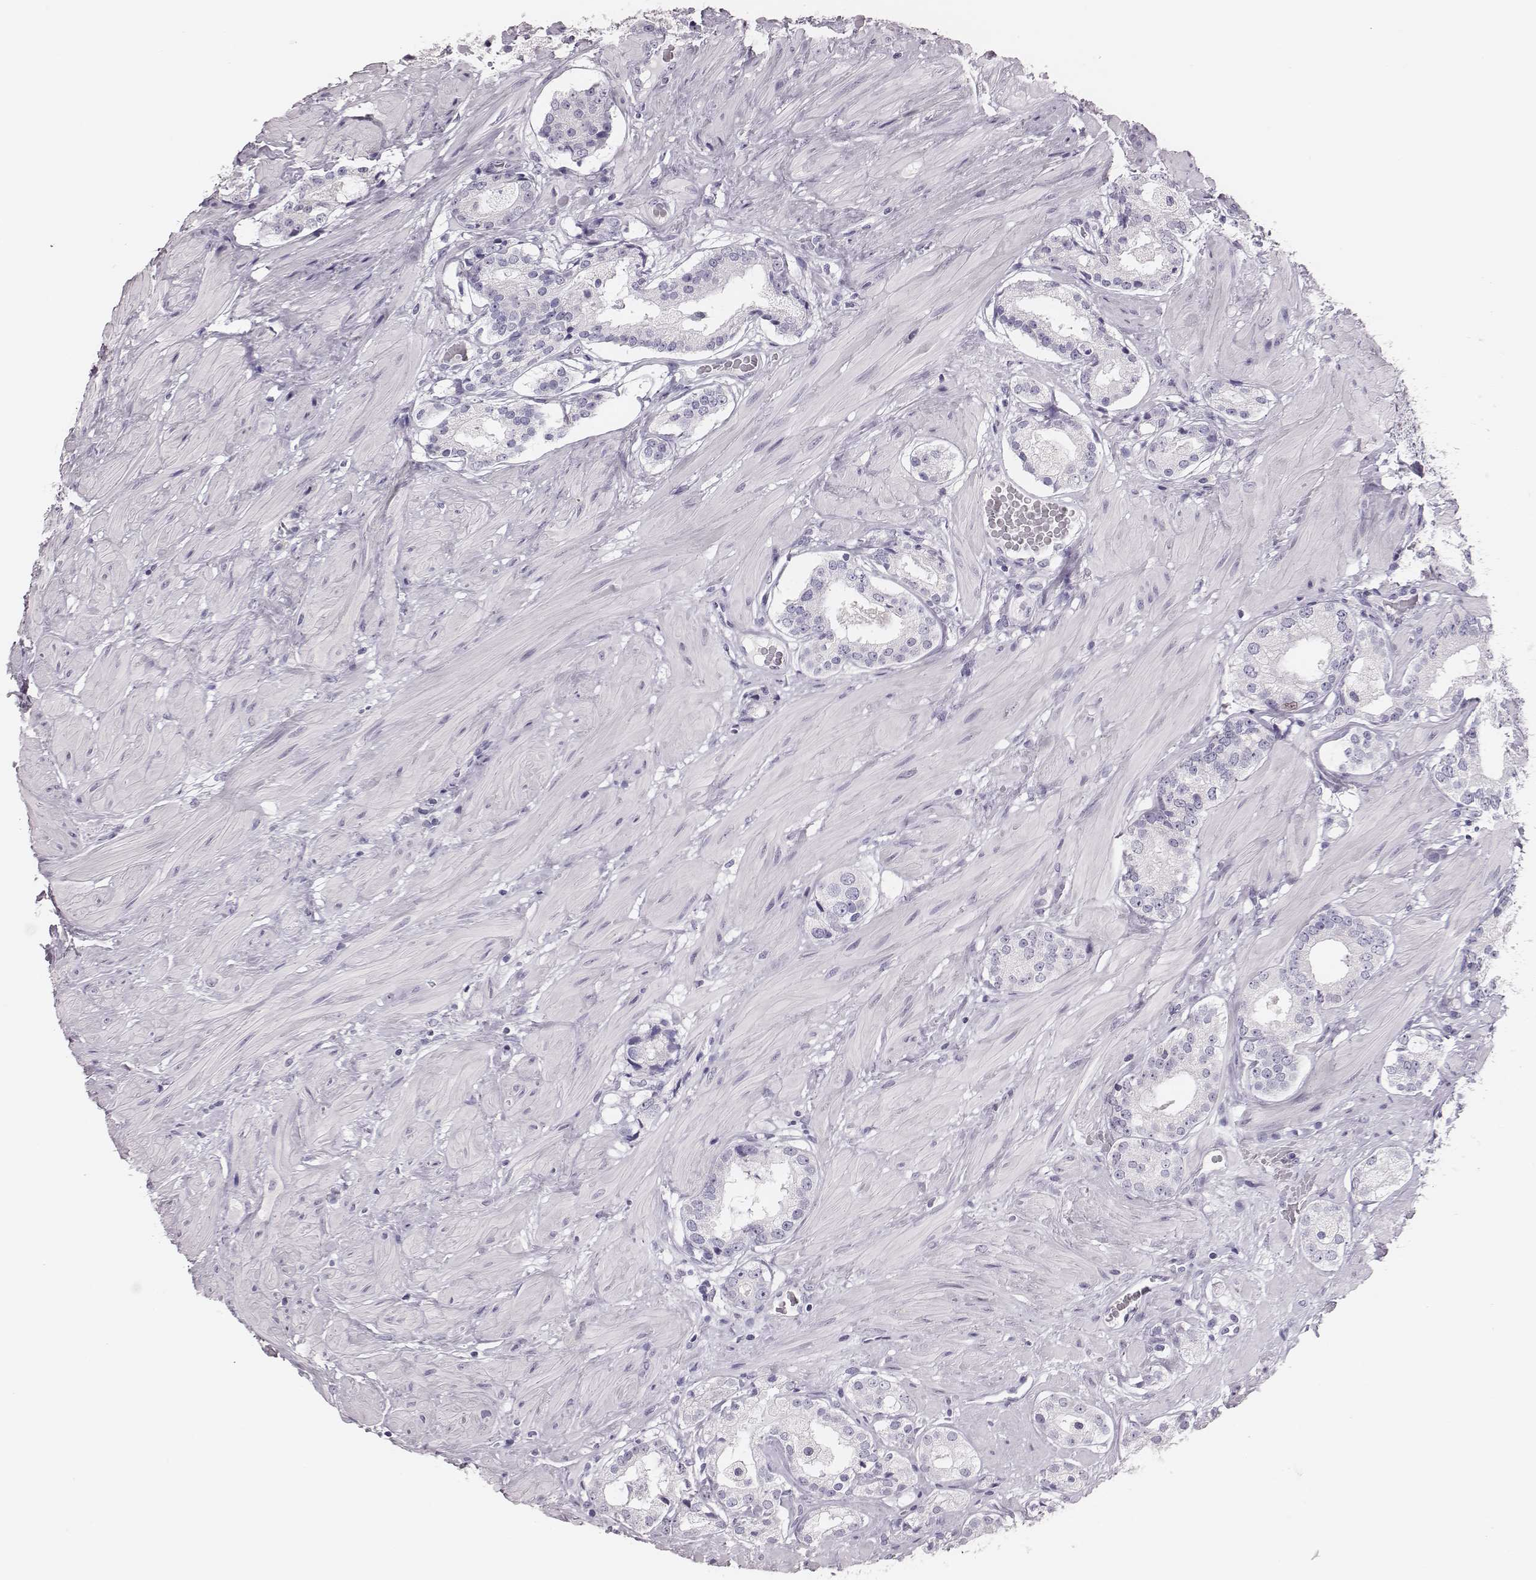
{"staining": {"intensity": "negative", "quantity": "none", "location": "none"}, "tissue": "prostate cancer", "cell_type": "Tumor cells", "image_type": "cancer", "snomed": [{"axis": "morphology", "description": "Adenocarcinoma, Low grade"}, {"axis": "topography", "description": "Prostate"}], "caption": "Prostate cancer was stained to show a protein in brown. There is no significant positivity in tumor cells.", "gene": "H1-6", "patient": {"sex": "male", "age": 60}}